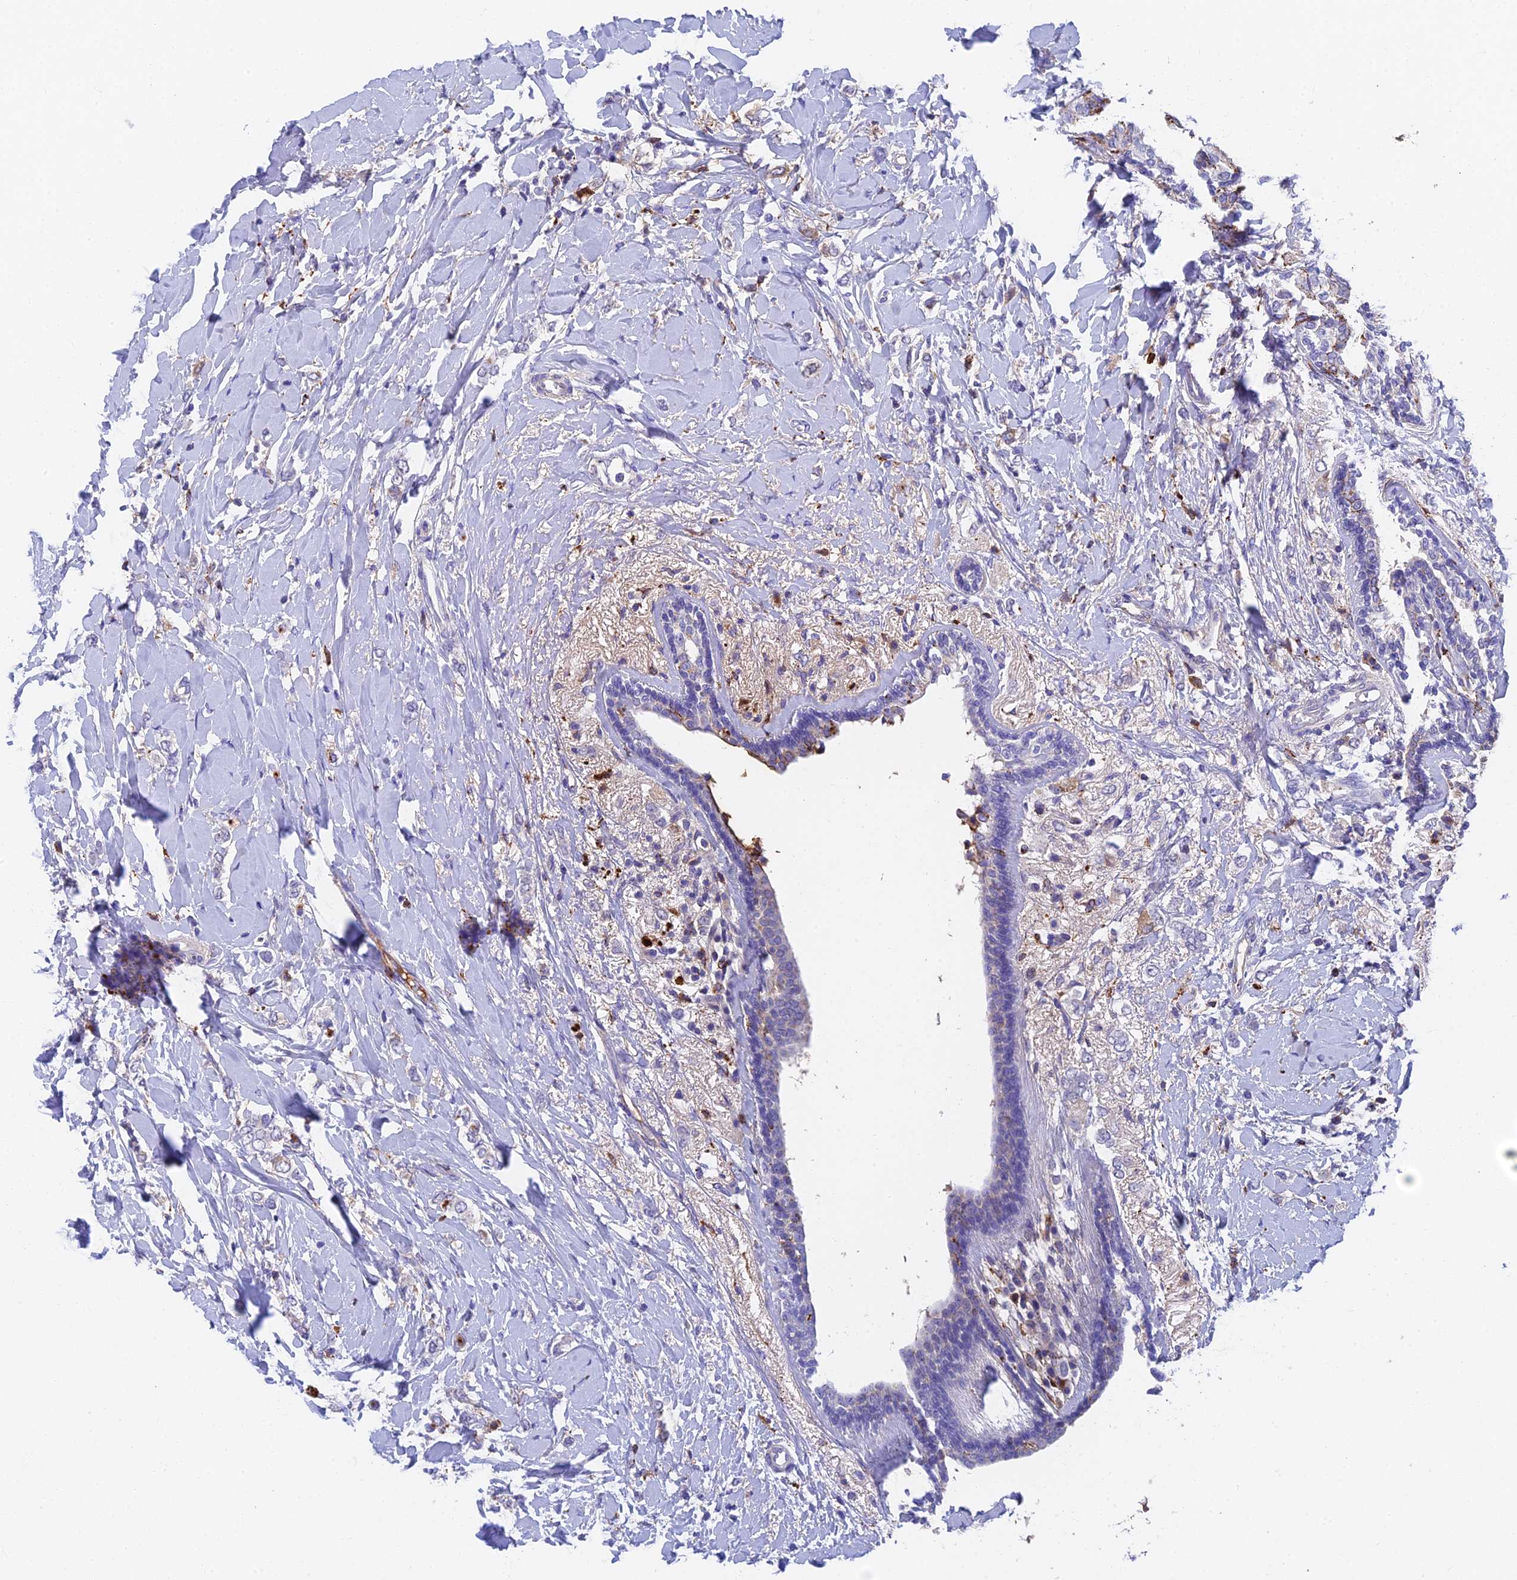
{"staining": {"intensity": "negative", "quantity": "none", "location": "none"}, "tissue": "breast cancer", "cell_type": "Tumor cells", "image_type": "cancer", "snomed": [{"axis": "morphology", "description": "Normal tissue, NOS"}, {"axis": "morphology", "description": "Lobular carcinoma"}, {"axis": "topography", "description": "Breast"}], "caption": "High power microscopy micrograph of an immunohistochemistry (IHC) micrograph of breast cancer, revealing no significant staining in tumor cells.", "gene": "ADAMTS13", "patient": {"sex": "female", "age": 47}}